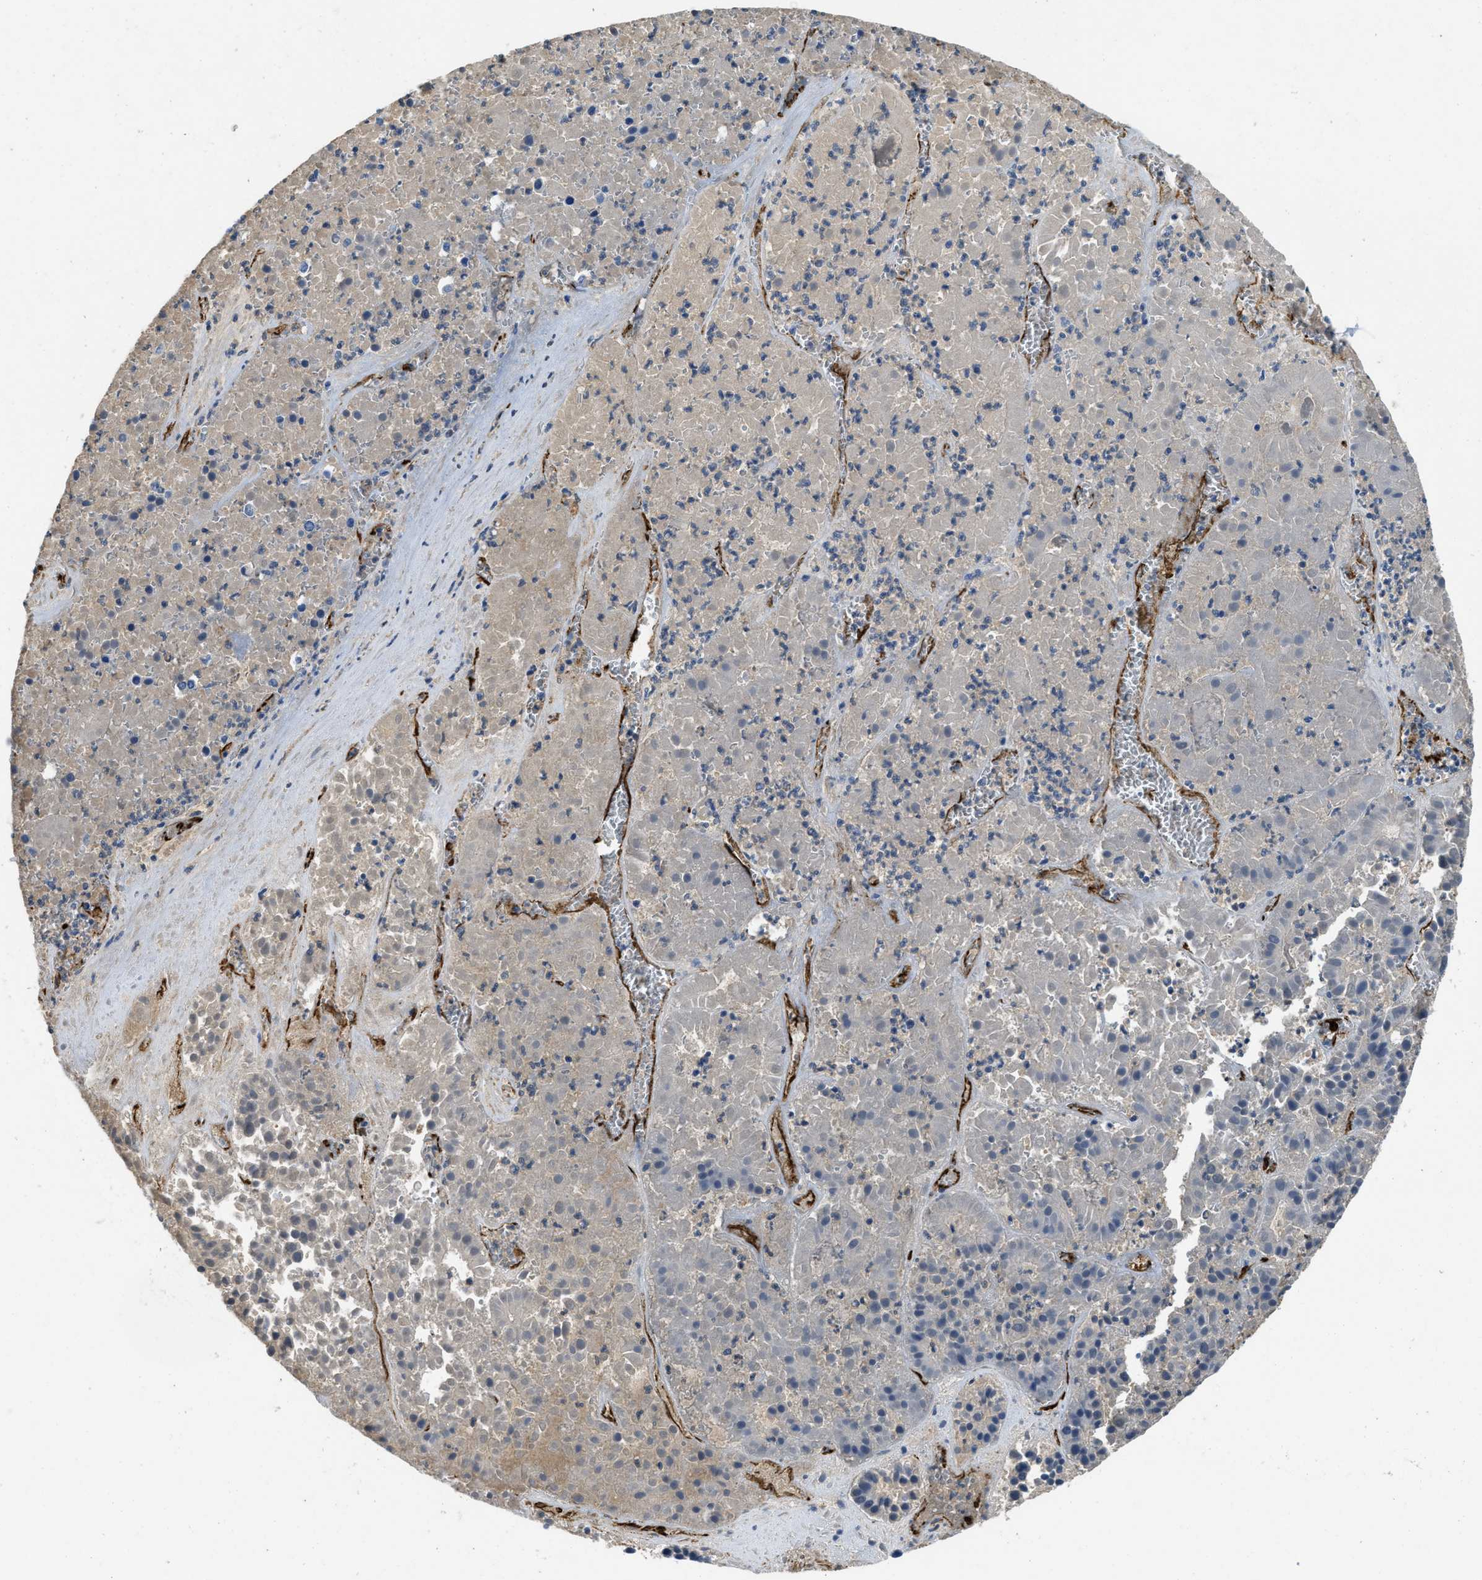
{"staining": {"intensity": "negative", "quantity": "none", "location": "none"}, "tissue": "pancreatic cancer", "cell_type": "Tumor cells", "image_type": "cancer", "snomed": [{"axis": "morphology", "description": "Adenocarcinoma, NOS"}, {"axis": "topography", "description": "Pancreas"}], "caption": "Image shows no significant protein positivity in tumor cells of pancreatic adenocarcinoma.", "gene": "SPEG", "patient": {"sex": "male", "age": 50}}